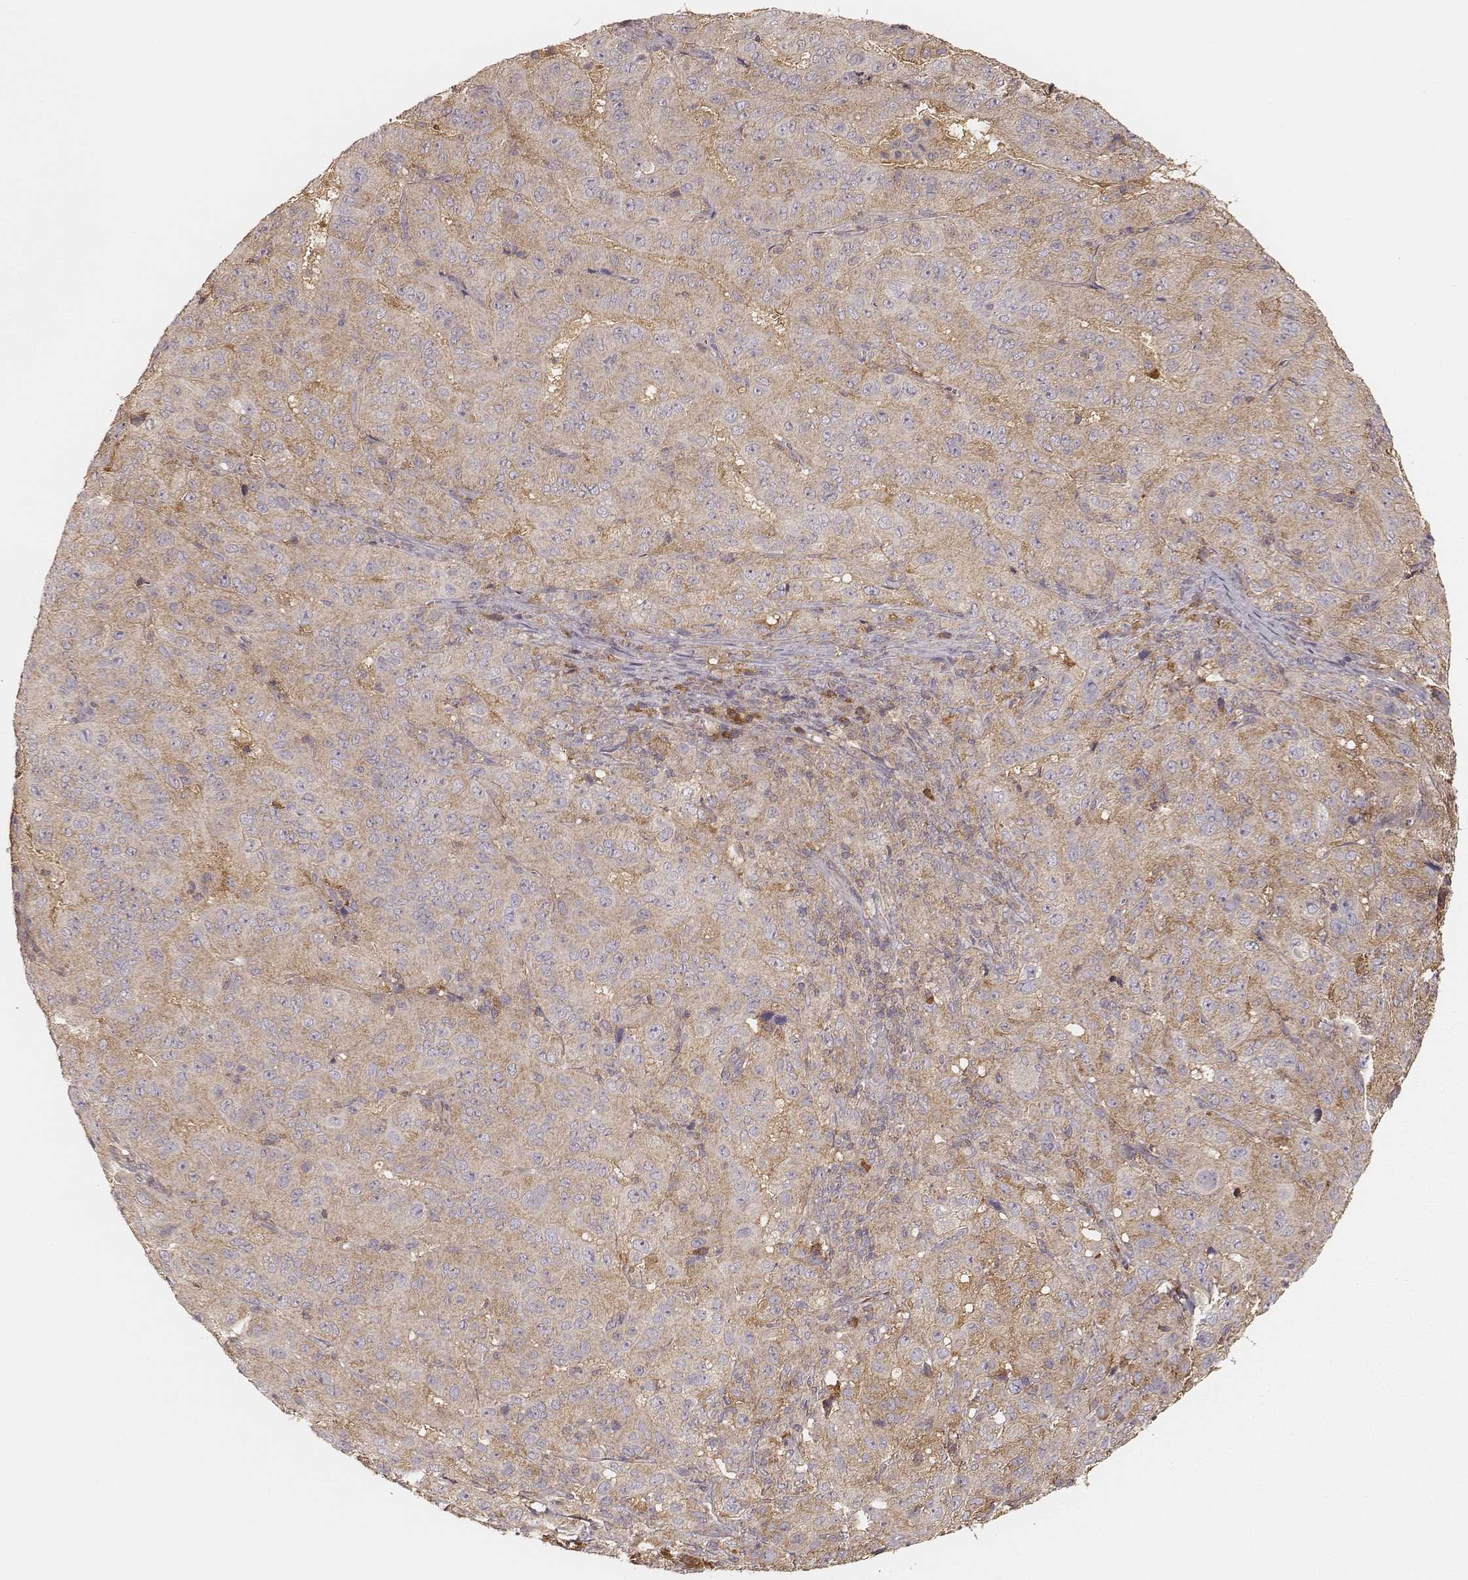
{"staining": {"intensity": "weak", "quantity": ">75%", "location": "cytoplasmic/membranous"}, "tissue": "pancreatic cancer", "cell_type": "Tumor cells", "image_type": "cancer", "snomed": [{"axis": "morphology", "description": "Adenocarcinoma, NOS"}, {"axis": "topography", "description": "Pancreas"}], "caption": "Pancreatic adenocarcinoma stained for a protein exhibits weak cytoplasmic/membranous positivity in tumor cells.", "gene": "CARS1", "patient": {"sex": "male", "age": 63}}